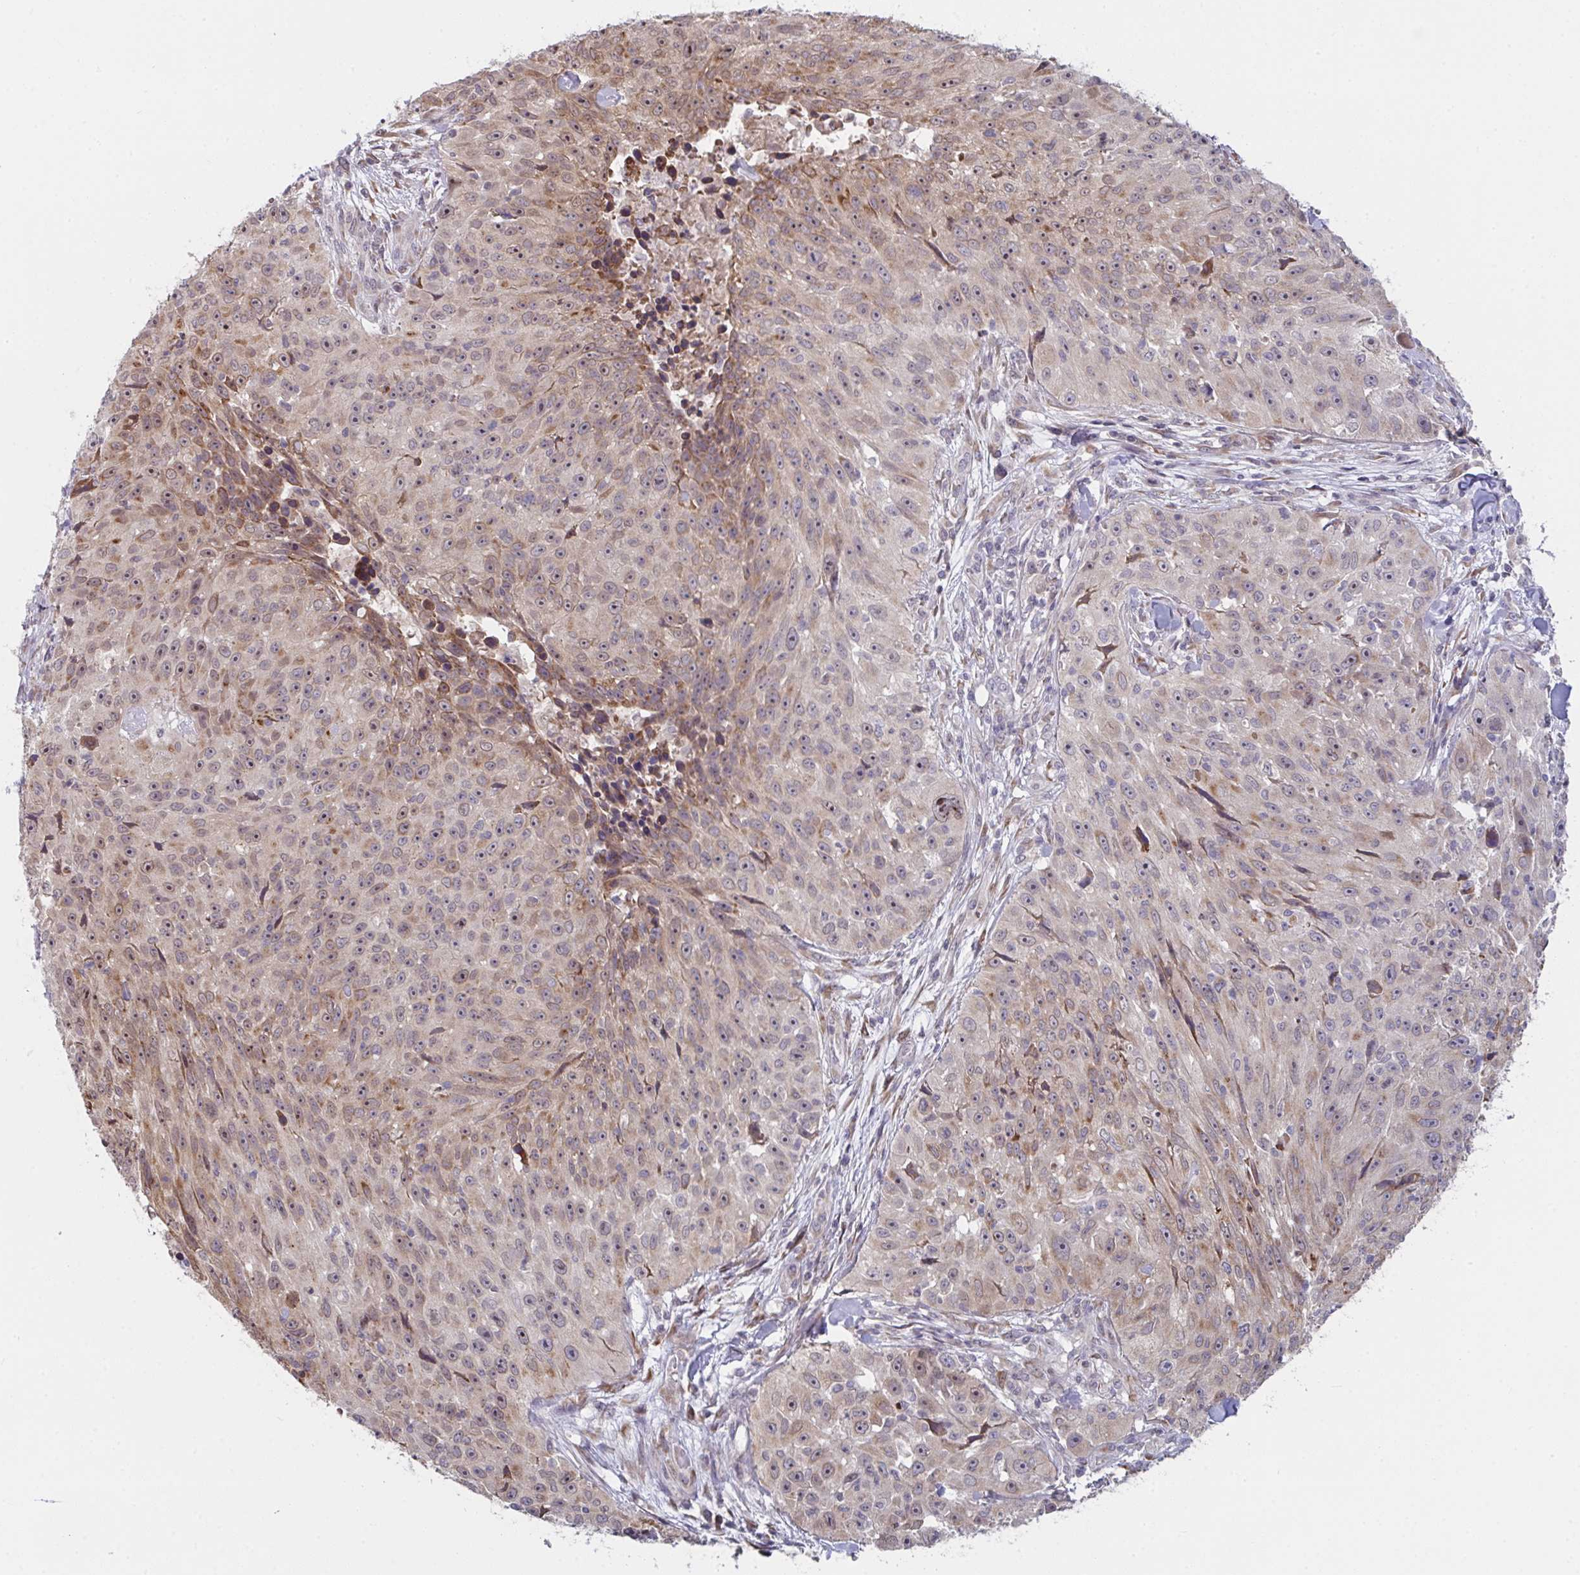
{"staining": {"intensity": "moderate", "quantity": ">75%", "location": "cytoplasmic/membranous,nuclear"}, "tissue": "skin cancer", "cell_type": "Tumor cells", "image_type": "cancer", "snomed": [{"axis": "morphology", "description": "Squamous cell carcinoma, NOS"}, {"axis": "topography", "description": "Skin"}], "caption": "The photomicrograph demonstrates staining of squamous cell carcinoma (skin), revealing moderate cytoplasmic/membranous and nuclear protein positivity (brown color) within tumor cells.", "gene": "RBM18", "patient": {"sex": "female", "age": 87}}